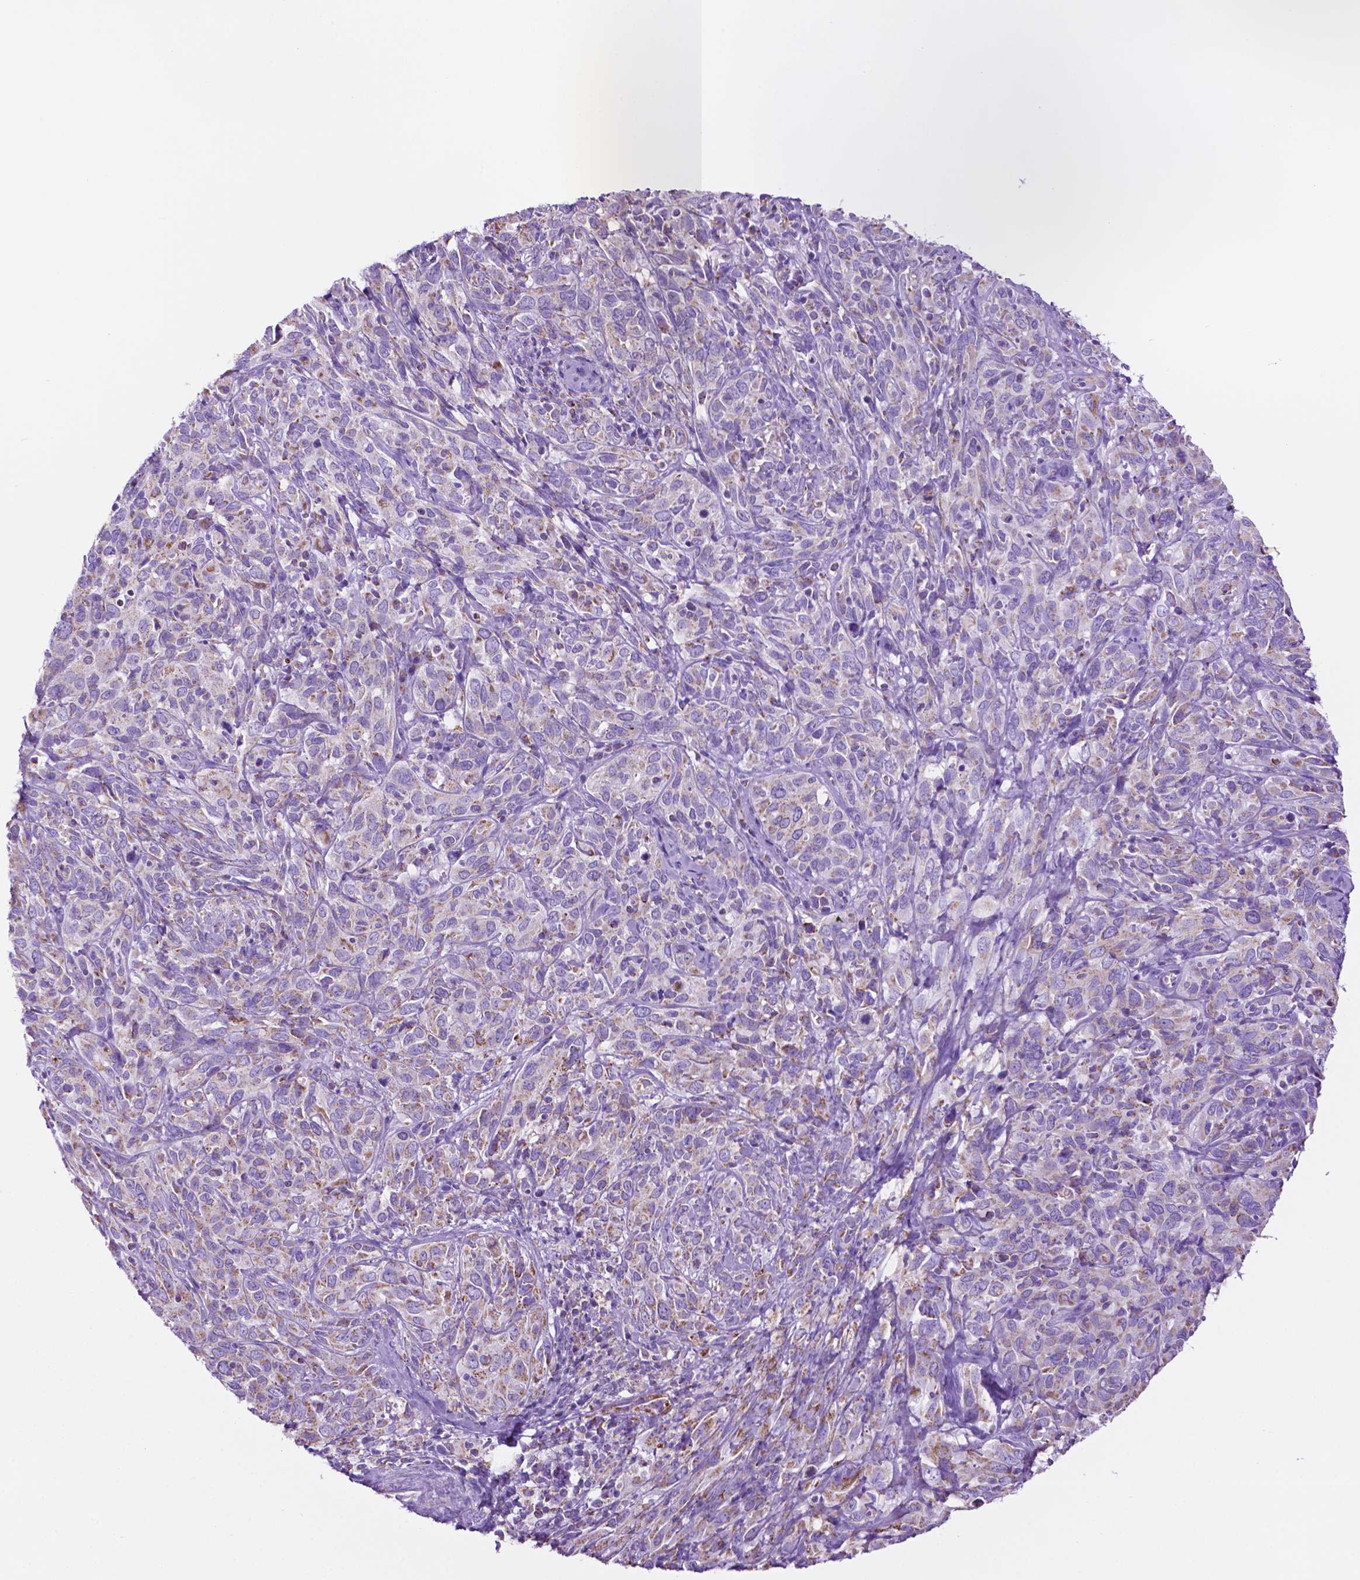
{"staining": {"intensity": "weak", "quantity": "25%-75%", "location": "cytoplasmic/membranous"}, "tissue": "cervical cancer", "cell_type": "Tumor cells", "image_type": "cancer", "snomed": [{"axis": "morphology", "description": "Normal tissue, NOS"}, {"axis": "morphology", "description": "Squamous cell carcinoma, NOS"}, {"axis": "topography", "description": "Cervix"}], "caption": "Human cervical cancer stained with a protein marker demonstrates weak staining in tumor cells.", "gene": "GDPD5", "patient": {"sex": "female", "age": 51}}